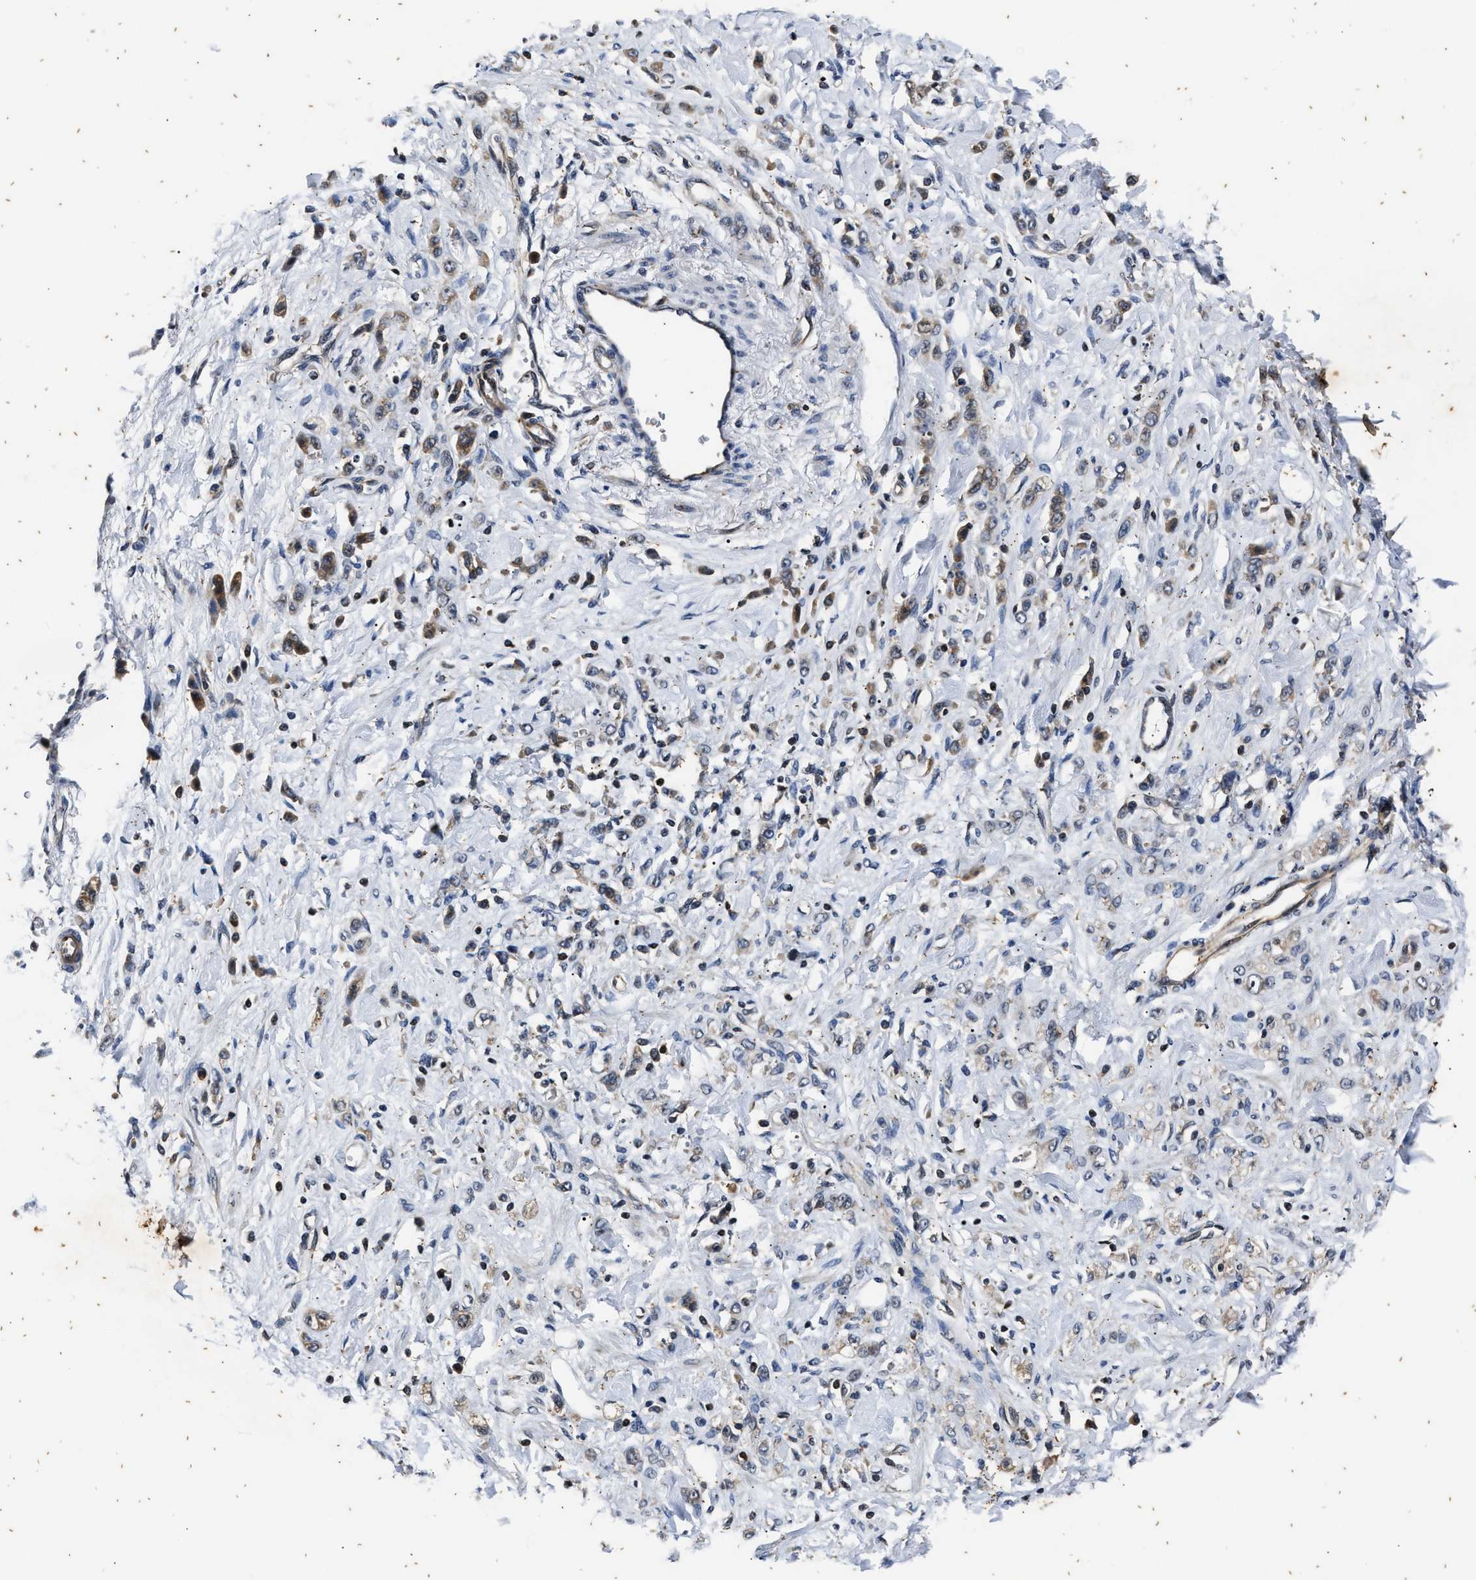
{"staining": {"intensity": "weak", "quantity": "25%-75%", "location": "cytoplasmic/membranous"}, "tissue": "stomach cancer", "cell_type": "Tumor cells", "image_type": "cancer", "snomed": [{"axis": "morphology", "description": "Normal tissue, NOS"}, {"axis": "morphology", "description": "Adenocarcinoma, NOS"}, {"axis": "topography", "description": "Stomach"}], "caption": "Brown immunohistochemical staining in adenocarcinoma (stomach) shows weak cytoplasmic/membranous staining in about 25%-75% of tumor cells.", "gene": "PTPN7", "patient": {"sex": "male", "age": 82}}